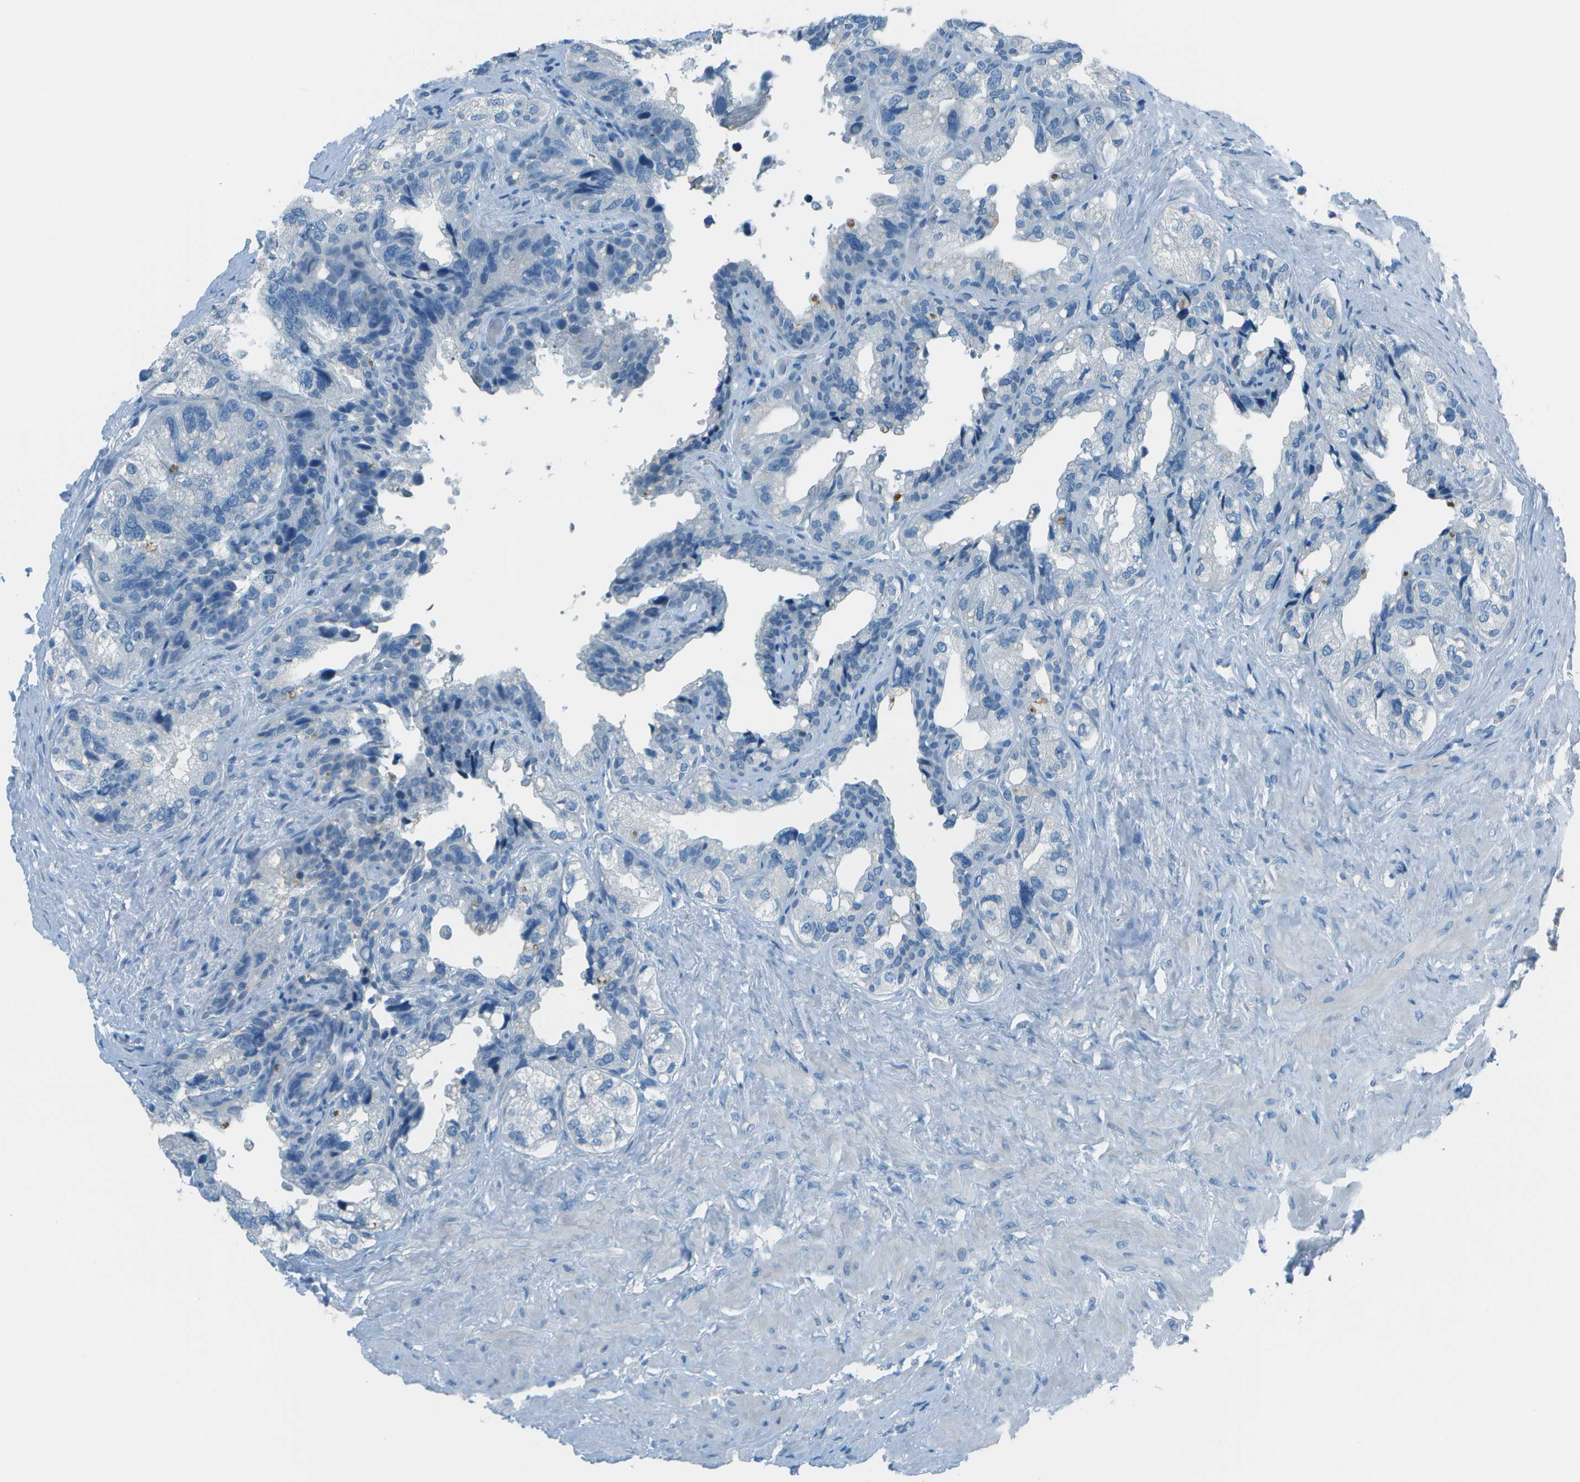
{"staining": {"intensity": "negative", "quantity": "none", "location": "none"}, "tissue": "seminal vesicle", "cell_type": "Glandular cells", "image_type": "normal", "snomed": [{"axis": "morphology", "description": "Normal tissue, NOS"}, {"axis": "topography", "description": "Seminal veicle"}], "caption": "An image of seminal vesicle stained for a protein exhibits no brown staining in glandular cells.", "gene": "FGF1", "patient": {"sex": "male", "age": 68}}